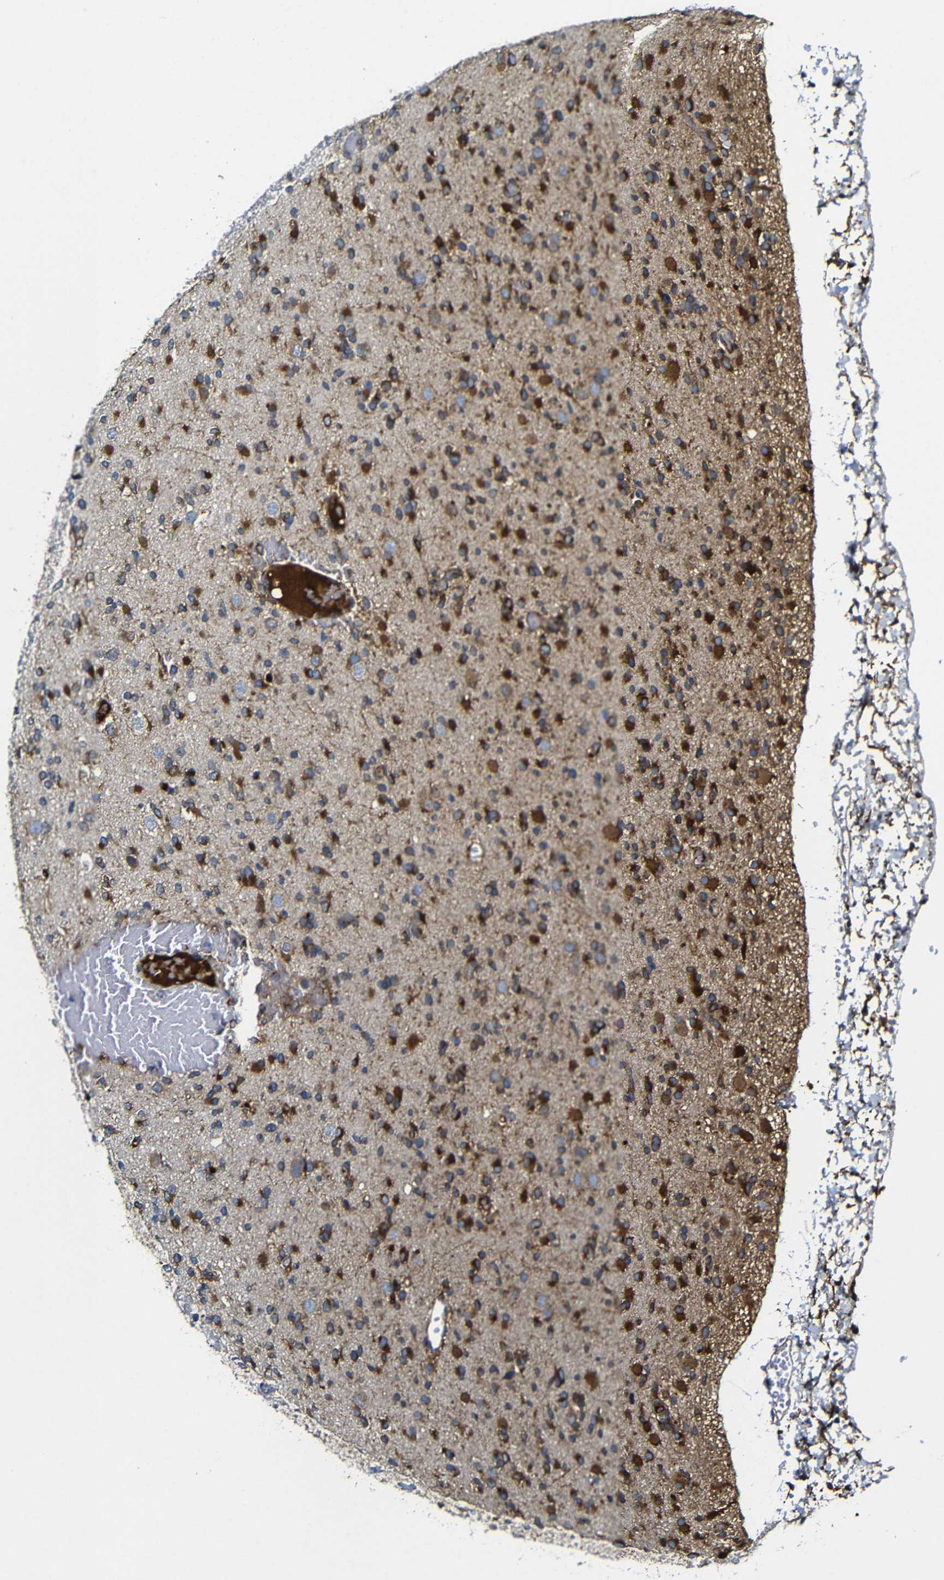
{"staining": {"intensity": "moderate", "quantity": ">75%", "location": "cytoplasmic/membranous"}, "tissue": "glioma", "cell_type": "Tumor cells", "image_type": "cancer", "snomed": [{"axis": "morphology", "description": "Glioma, malignant, Low grade"}, {"axis": "topography", "description": "Brain"}], "caption": "Moderate cytoplasmic/membranous staining for a protein is appreciated in approximately >75% of tumor cells of glioma using immunohistochemistry.", "gene": "CLCC1", "patient": {"sex": "female", "age": 22}}